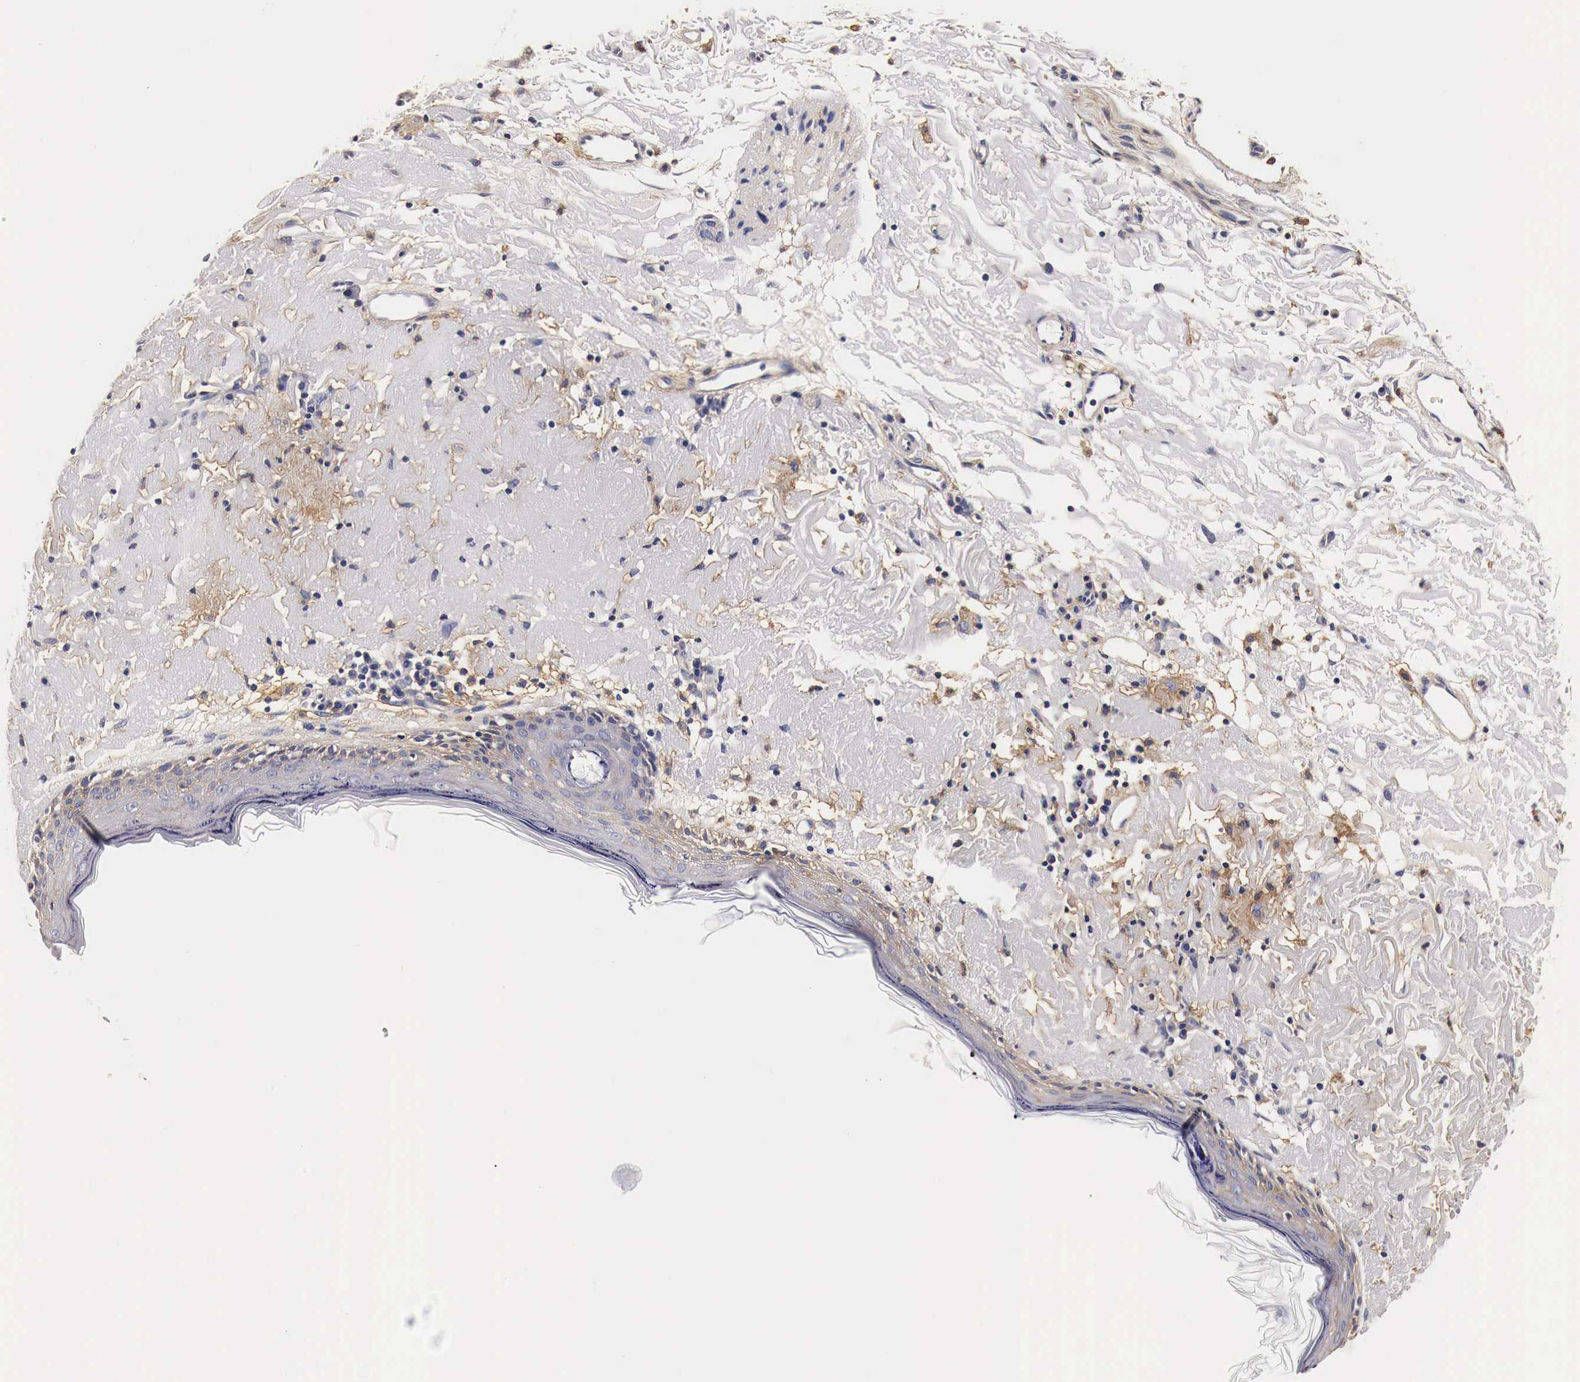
{"staining": {"intensity": "negative", "quantity": "none", "location": "none"}, "tissue": "skin", "cell_type": "Fibroblasts", "image_type": "normal", "snomed": [{"axis": "morphology", "description": "Normal tissue, NOS"}, {"axis": "topography", "description": "Skin"}], "caption": "Fibroblasts show no significant staining in normal skin.", "gene": "RP2", "patient": {"sex": "female", "age": 90}}